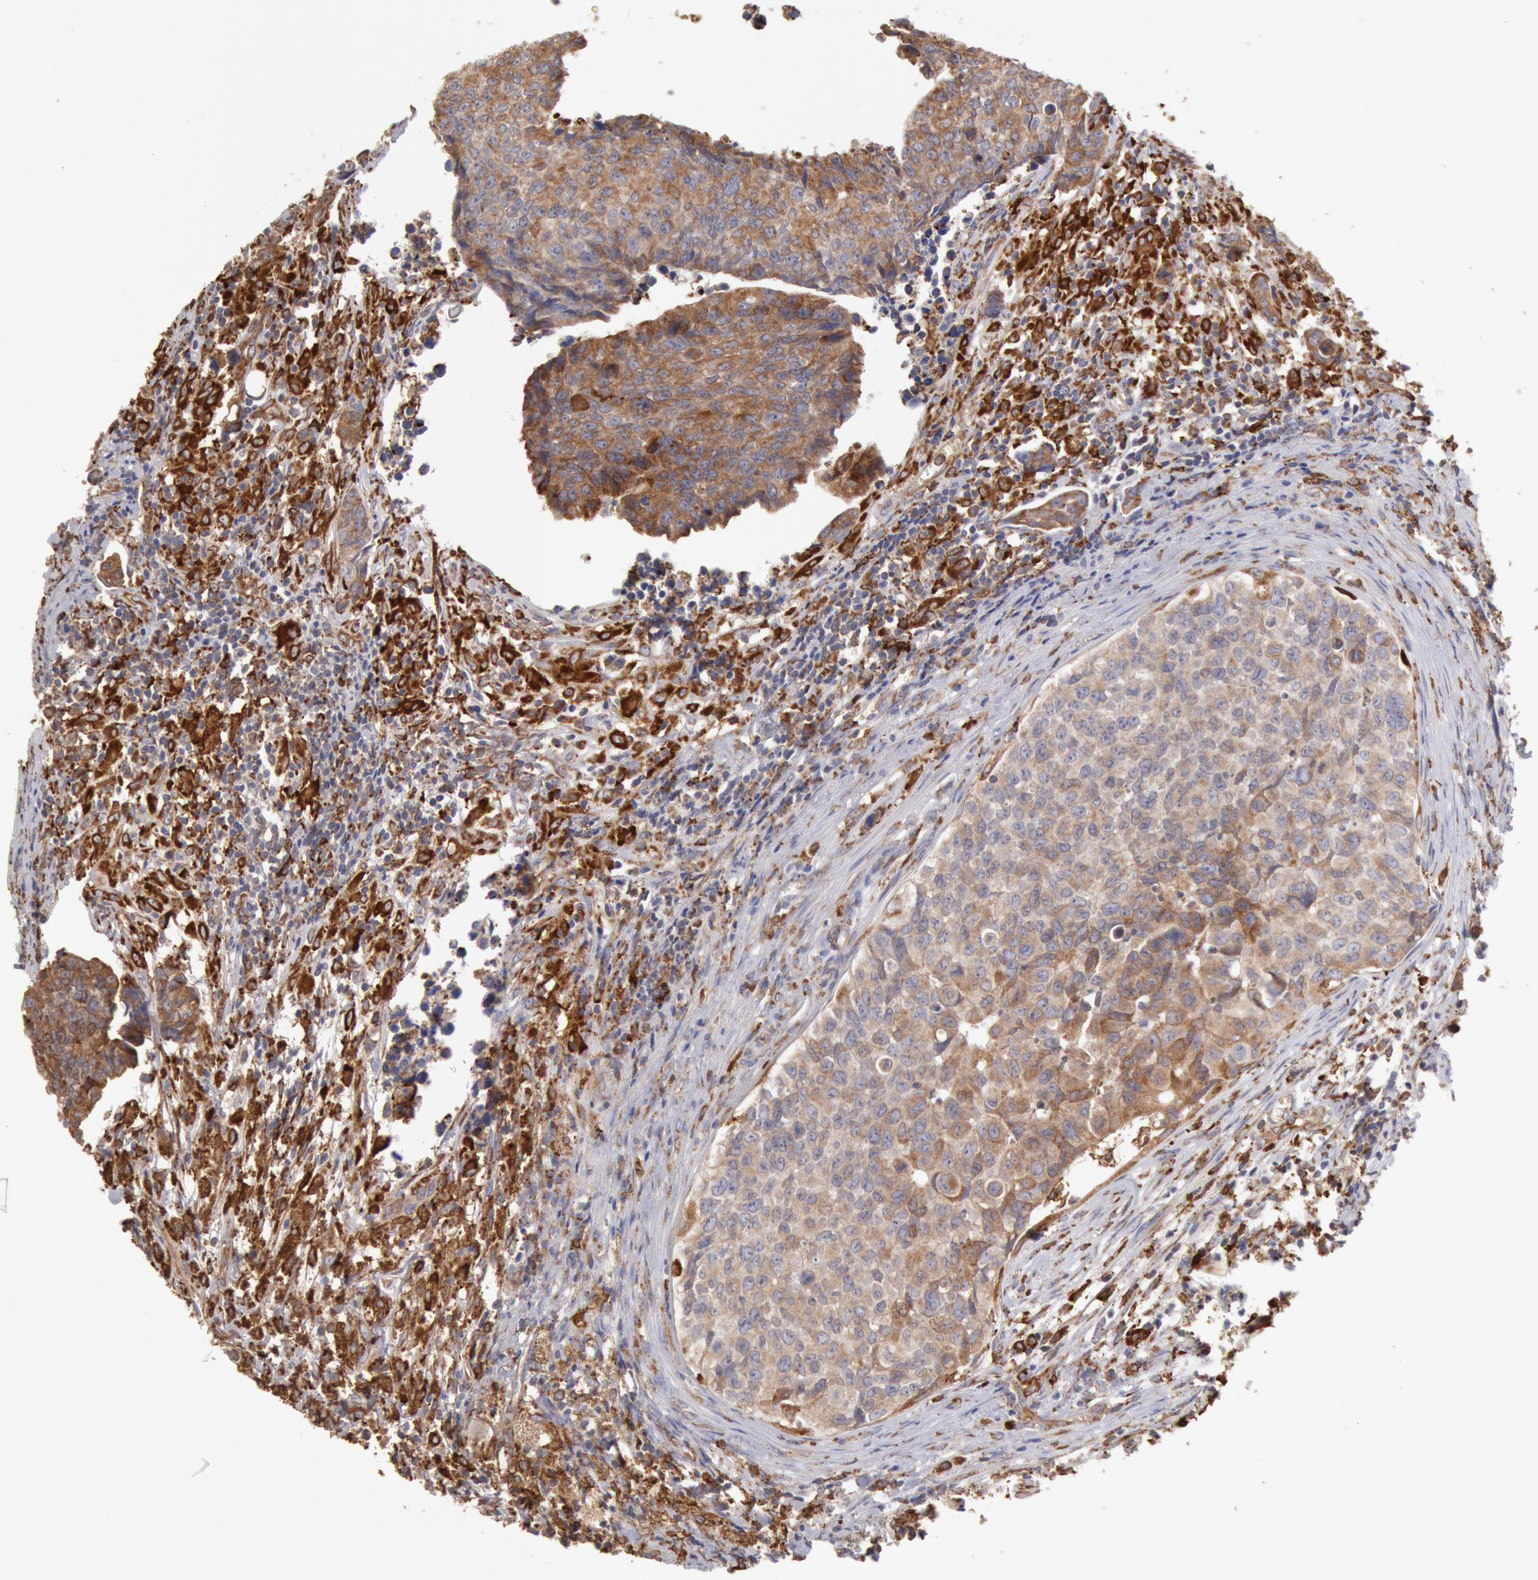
{"staining": {"intensity": "moderate", "quantity": ">75%", "location": "cytoplasmic/membranous"}, "tissue": "urothelial cancer", "cell_type": "Tumor cells", "image_type": "cancer", "snomed": [{"axis": "morphology", "description": "Urothelial carcinoma, High grade"}, {"axis": "topography", "description": "Urinary bladder"}], "caption": "DAB (3,3'-diaminobenzidine) immunohistochemical staining of urothelial cancer shows moderate cytoplasmic/membranous protein positivity in about >75% of tumor cells. The staining was performed using DAB to visualize the protein expression in brown, while the nuclei were stained in blue with hematoxylin (Magnification: 20x).", "gene": "ERP44", "patient": {"sex": "male", "age": 81}}